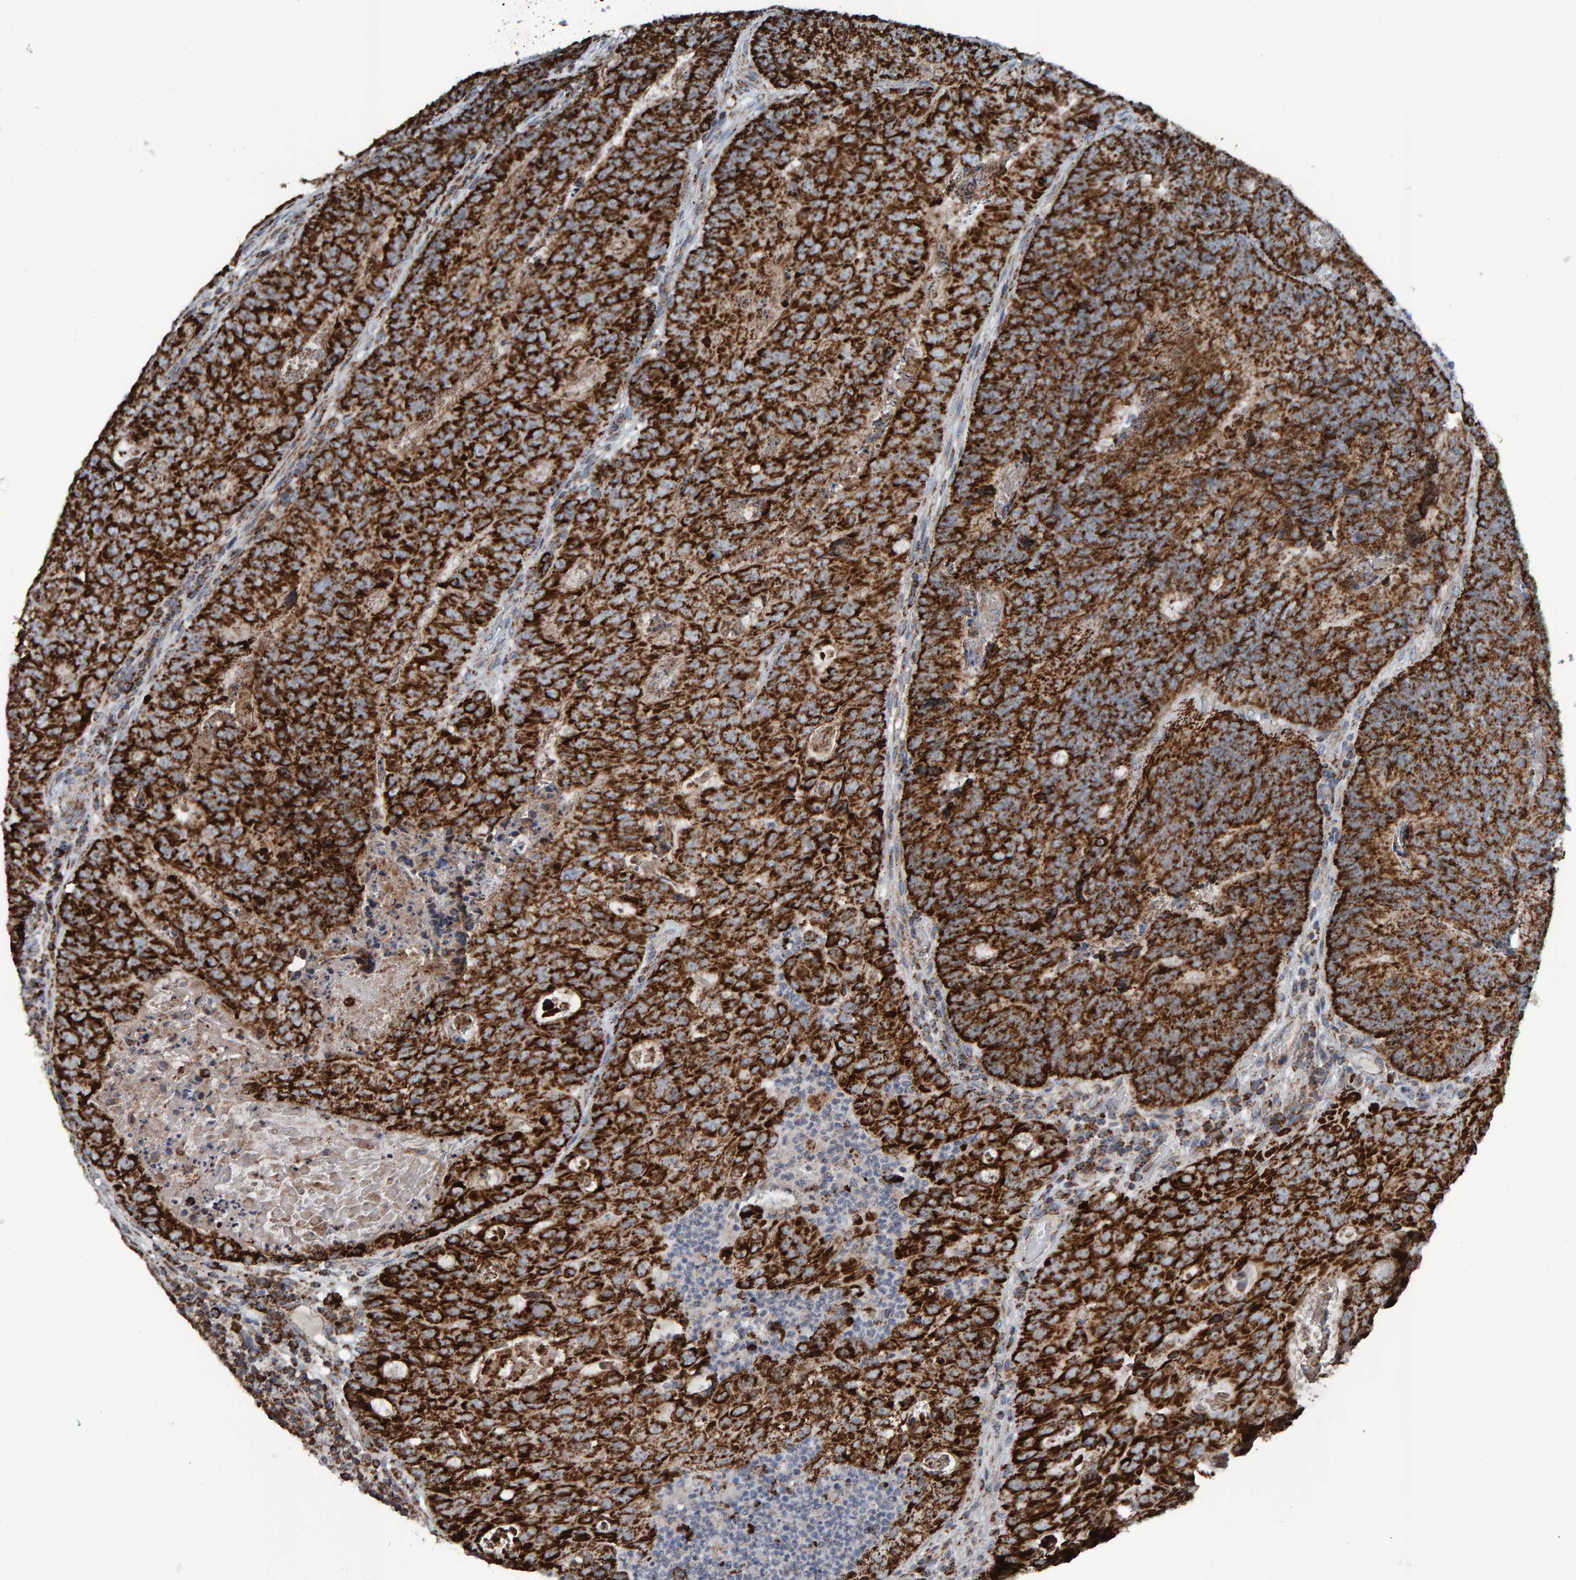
{"staining": {"intensity": "strong", "quantity": ">75%", "location": "cytoplasmic/membranous"}, "tissue": "colorectal cancer", "cell_type": "Tumor cells", "image_type": "cancer", "snomed": [{"axis": "morphology", "description": "Adenocarcinoma, NOS"}, {"axis": "topography", "description": "Colon"}], "caption": "Immunohistochemistry micrograph of human adenocarcinoma (colorectal) stained for a protein (brown), which reveals high levels of strong cytoplasmic/membranous positivity in about >75% of tumor cells.", "gene": "ZNF48", "patient": {"sex": "female", "age": 67}}